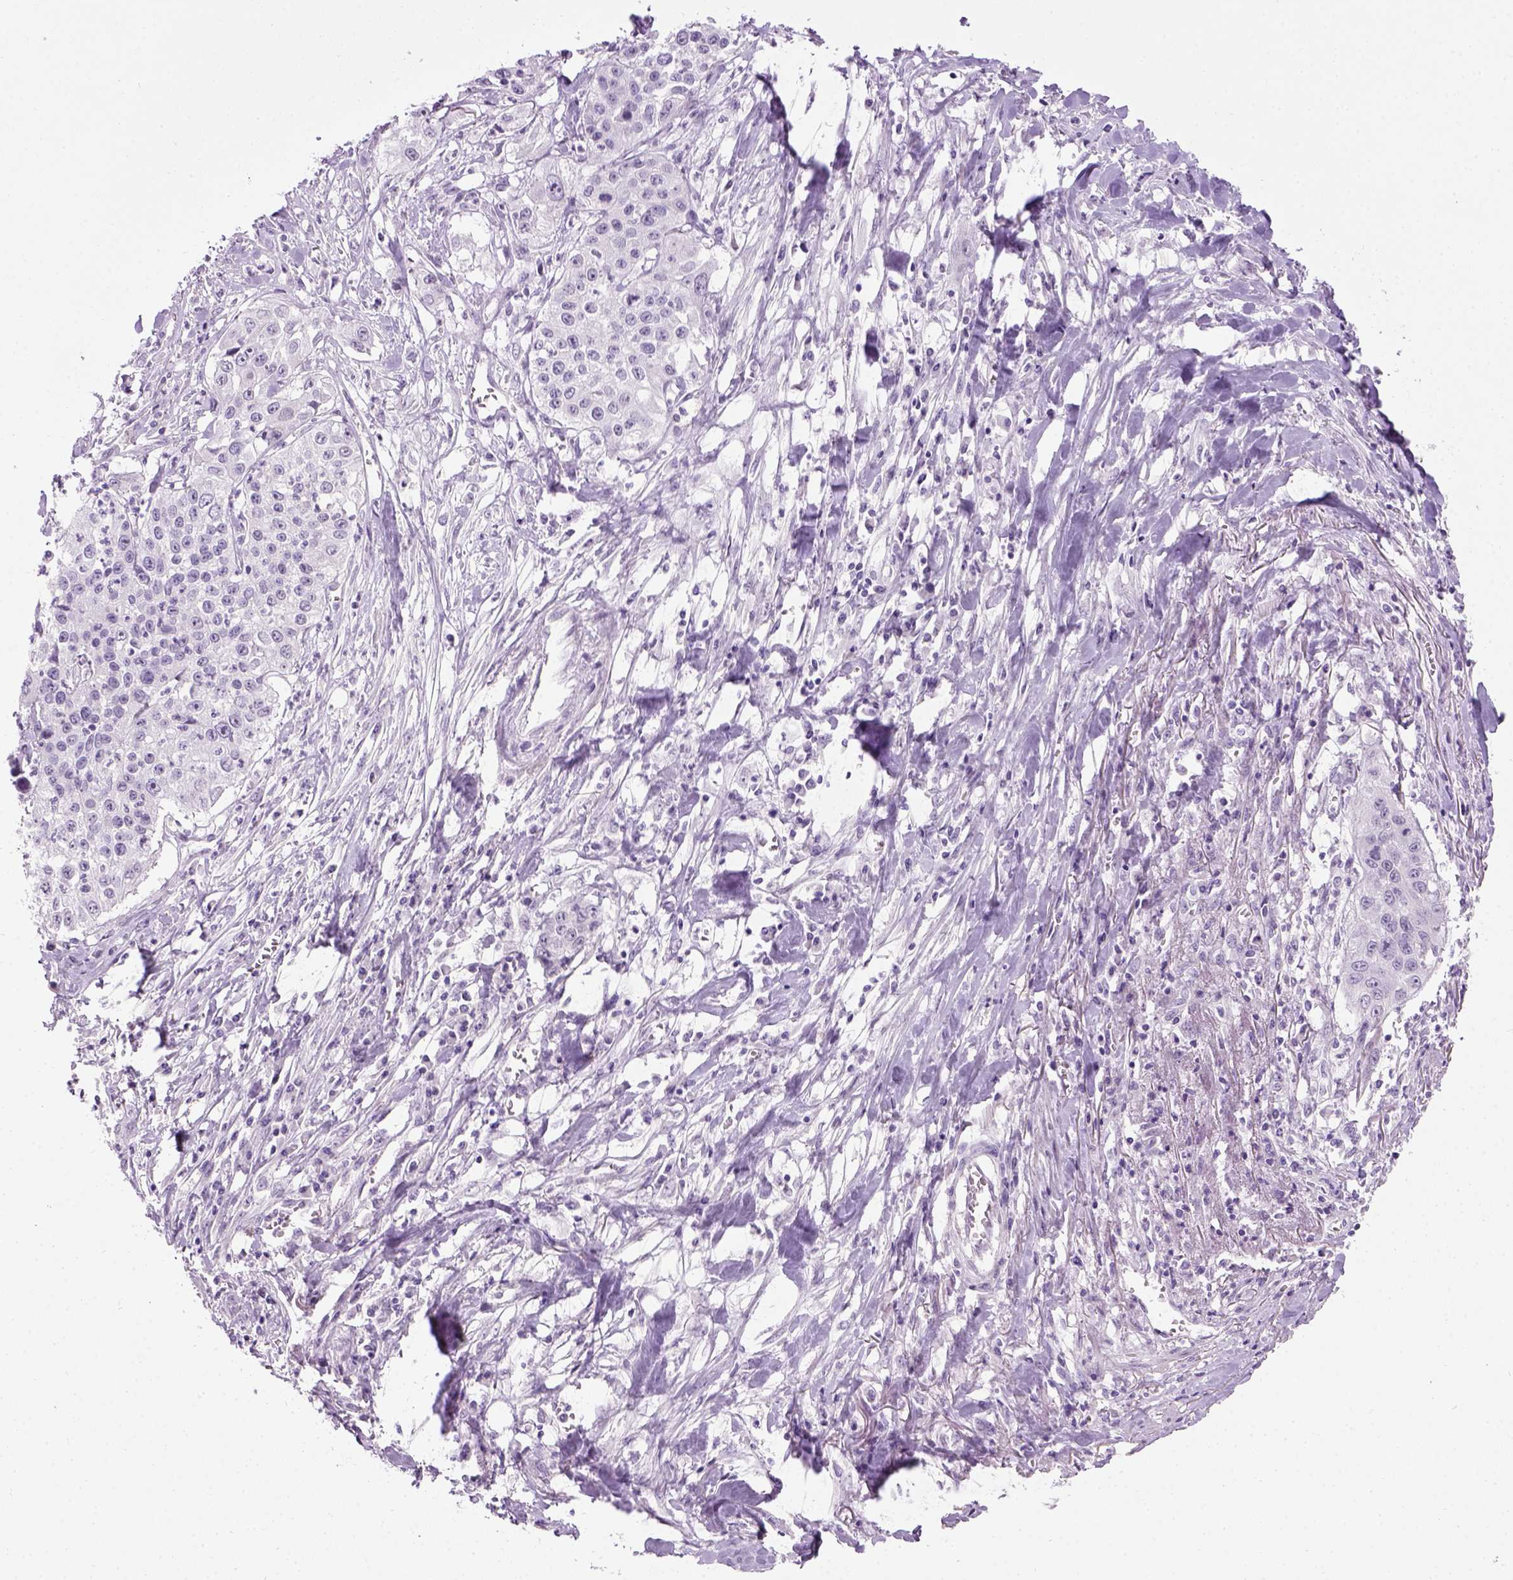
{"staining": {"intensity": "negative", "quantity": "none", "location": "none"}, "tissue": "lung cancer", "cell_type": "Tumor cells", "image_type": "cancer", "snomed": [{"axis": "morphology", "description": "Squamous cell carcinoma, NOS"}, {"axis": "morphology", "description": "Squamous cell carcinoma, metastatic, NOS"}, {"axis": "topography", "description": "Lung"}, {"axis": "topography", "description": "Pleura, NOS"}], "caption": "An immunohistochemistry (IHC) micrograph of lung squamous cell carcinoma is shown. There is no staining in tumor cells of lung squamous cell carcinoma. Brightfield microscopy of immunohistochemistry (IHC) stained with DAB (3,3'-diaminobenzidine) (brown) and hematoxylin (blue), captured at high magnification.", "gene": "GABRB2", "patient": {"sex": "male", "age": 72}}